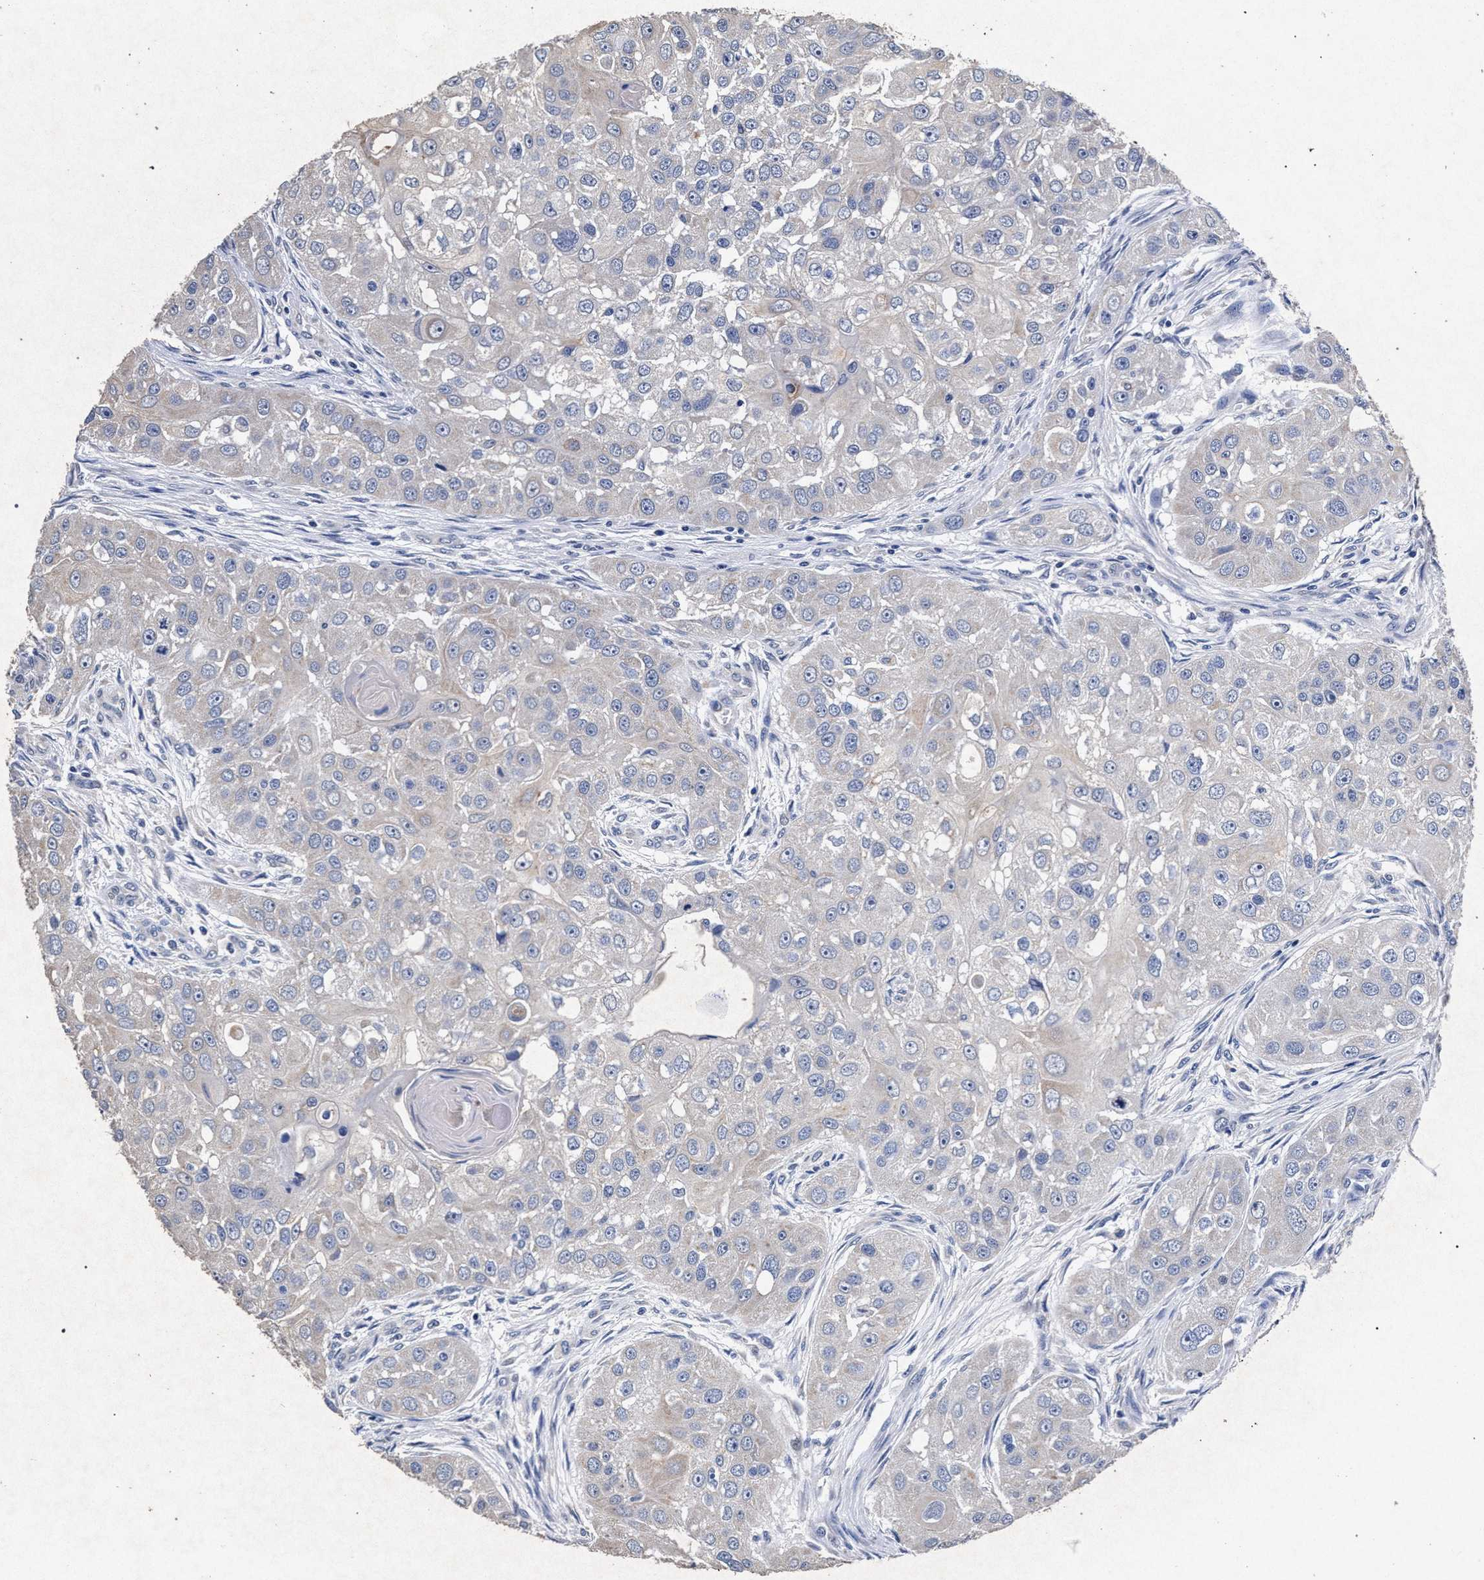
{"staining": {"intensity": "negative", "quantity": "none", "location": "none"}, "tissue": "head and neck cancer", "cell_type": "Tumor cells", "image_type": "cancer", "snomed": [{"axis": "morphology", "description": "Normal tissue, NOS"}, {"axis": "morphology", "description": "Squamous cell carcinoma, NOS"}, {"axis": "topography", "description": "Skeletal muscle"}, {"axis": "topography", "description": "Head-Neck"}], "caption": "Immunohistochemistry (IHC) micrograph of head and neck cancer stained for a protein (brown), which shows no staining in tumor cells. The staining is performed using DAB (3,3'-diaminobenzidine) brown chromogen with nuclei counter-stained in using hematoxylin.", "gene": "ATP1A2", "patient": {"sex": "male", "age": 51}}